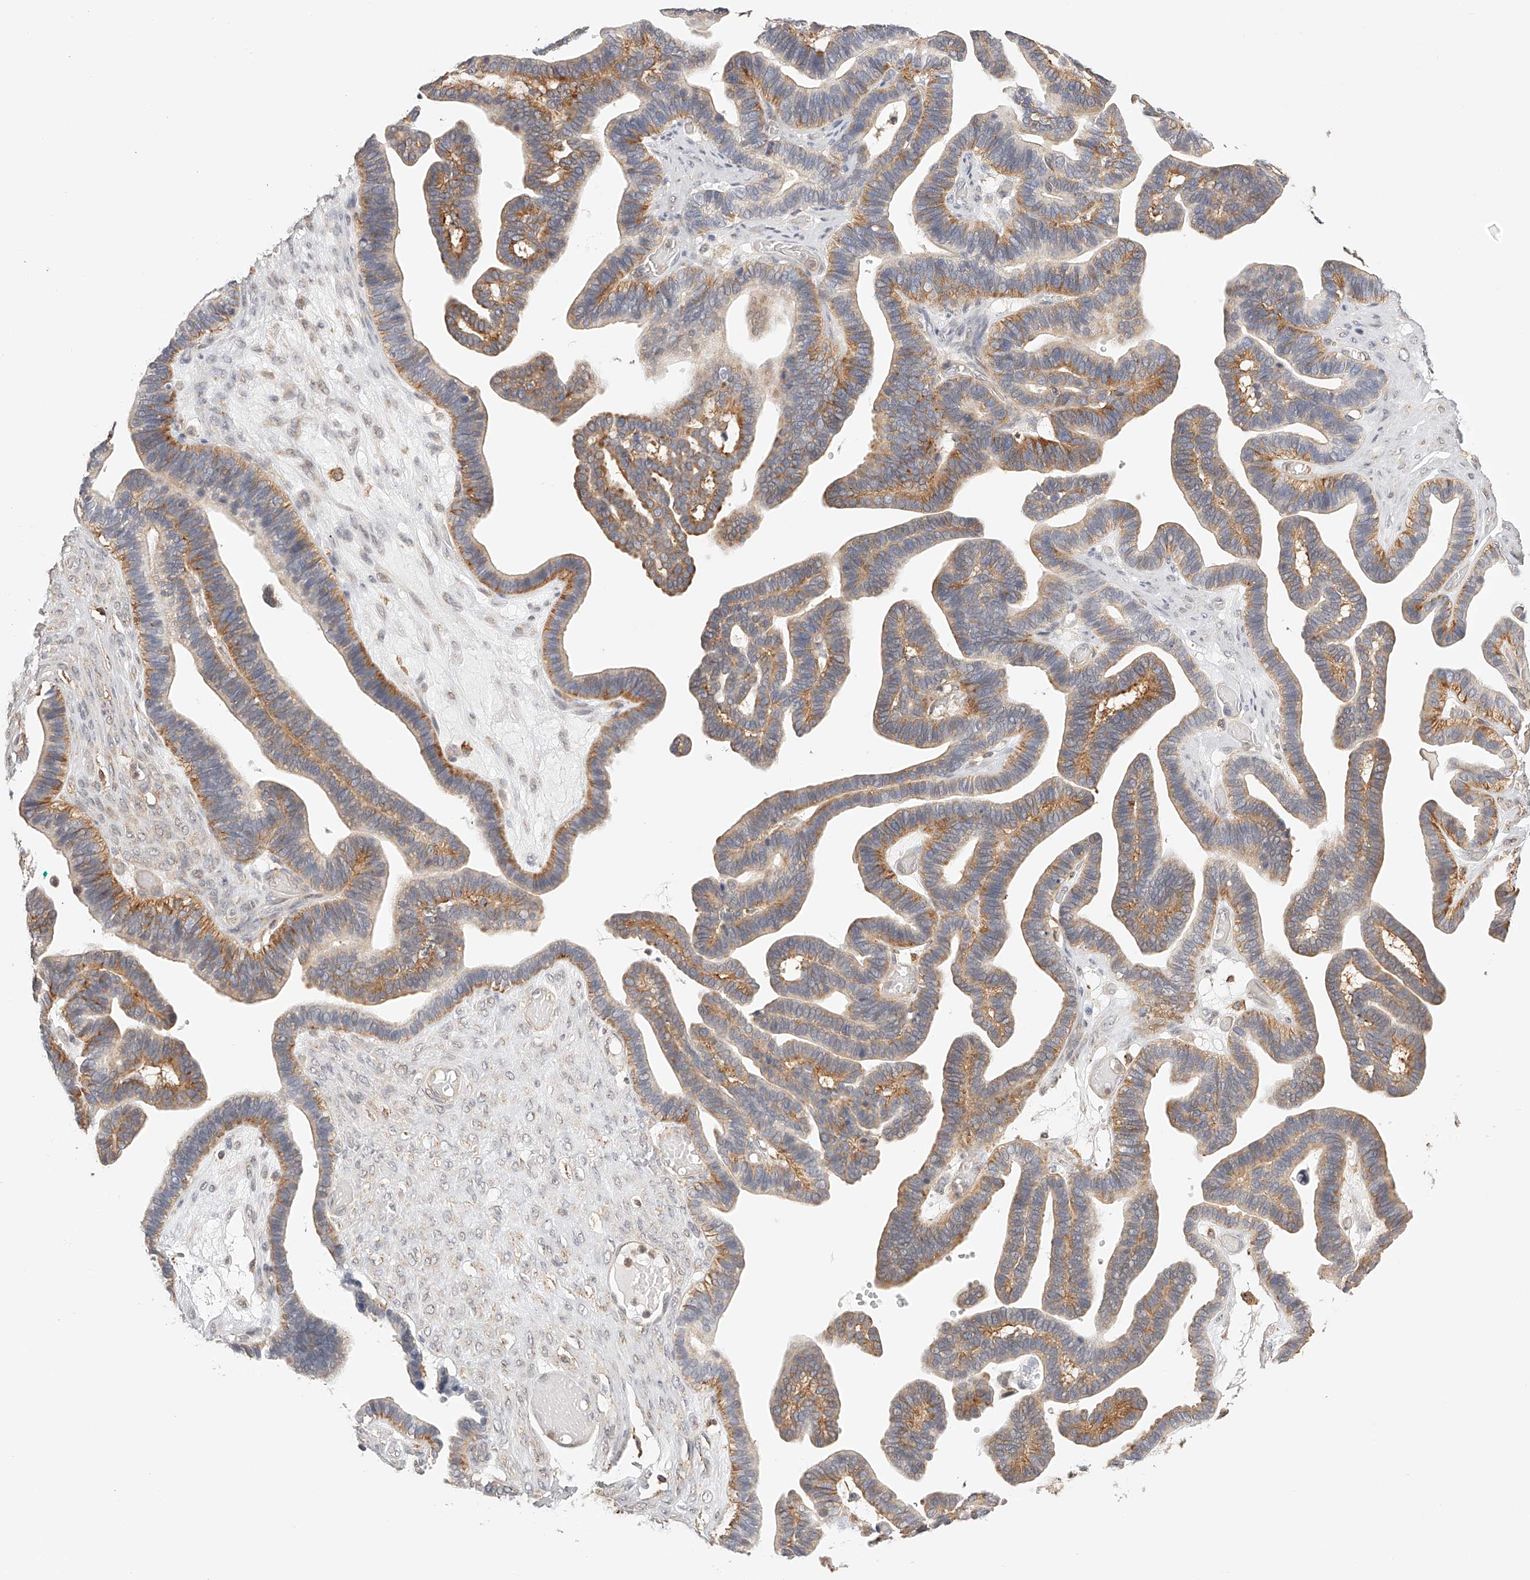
{"staining": {"intensity": "moderate", "quantity": ">75%", "location": "cytoplasmic/membranous"}, "tissue": "ovarian cancer", "cell_type": "Tumor cells", "image_type": "cancer", "snomed": [{"axis": "morphology", "description": "Cystadenocarcinoma, serous, NOS"}, {"axis": "topography", "description": "Ovary"}], "caption": "Ovarian serous cystadenocarcinoma was stained to show a protein in brown. There is medium levels of moderate cytoplasmic/membranous expression in approximately >75% of tumor cells.", "gene": "SYNC", "patient": {"sex": "female", "age": 56}}